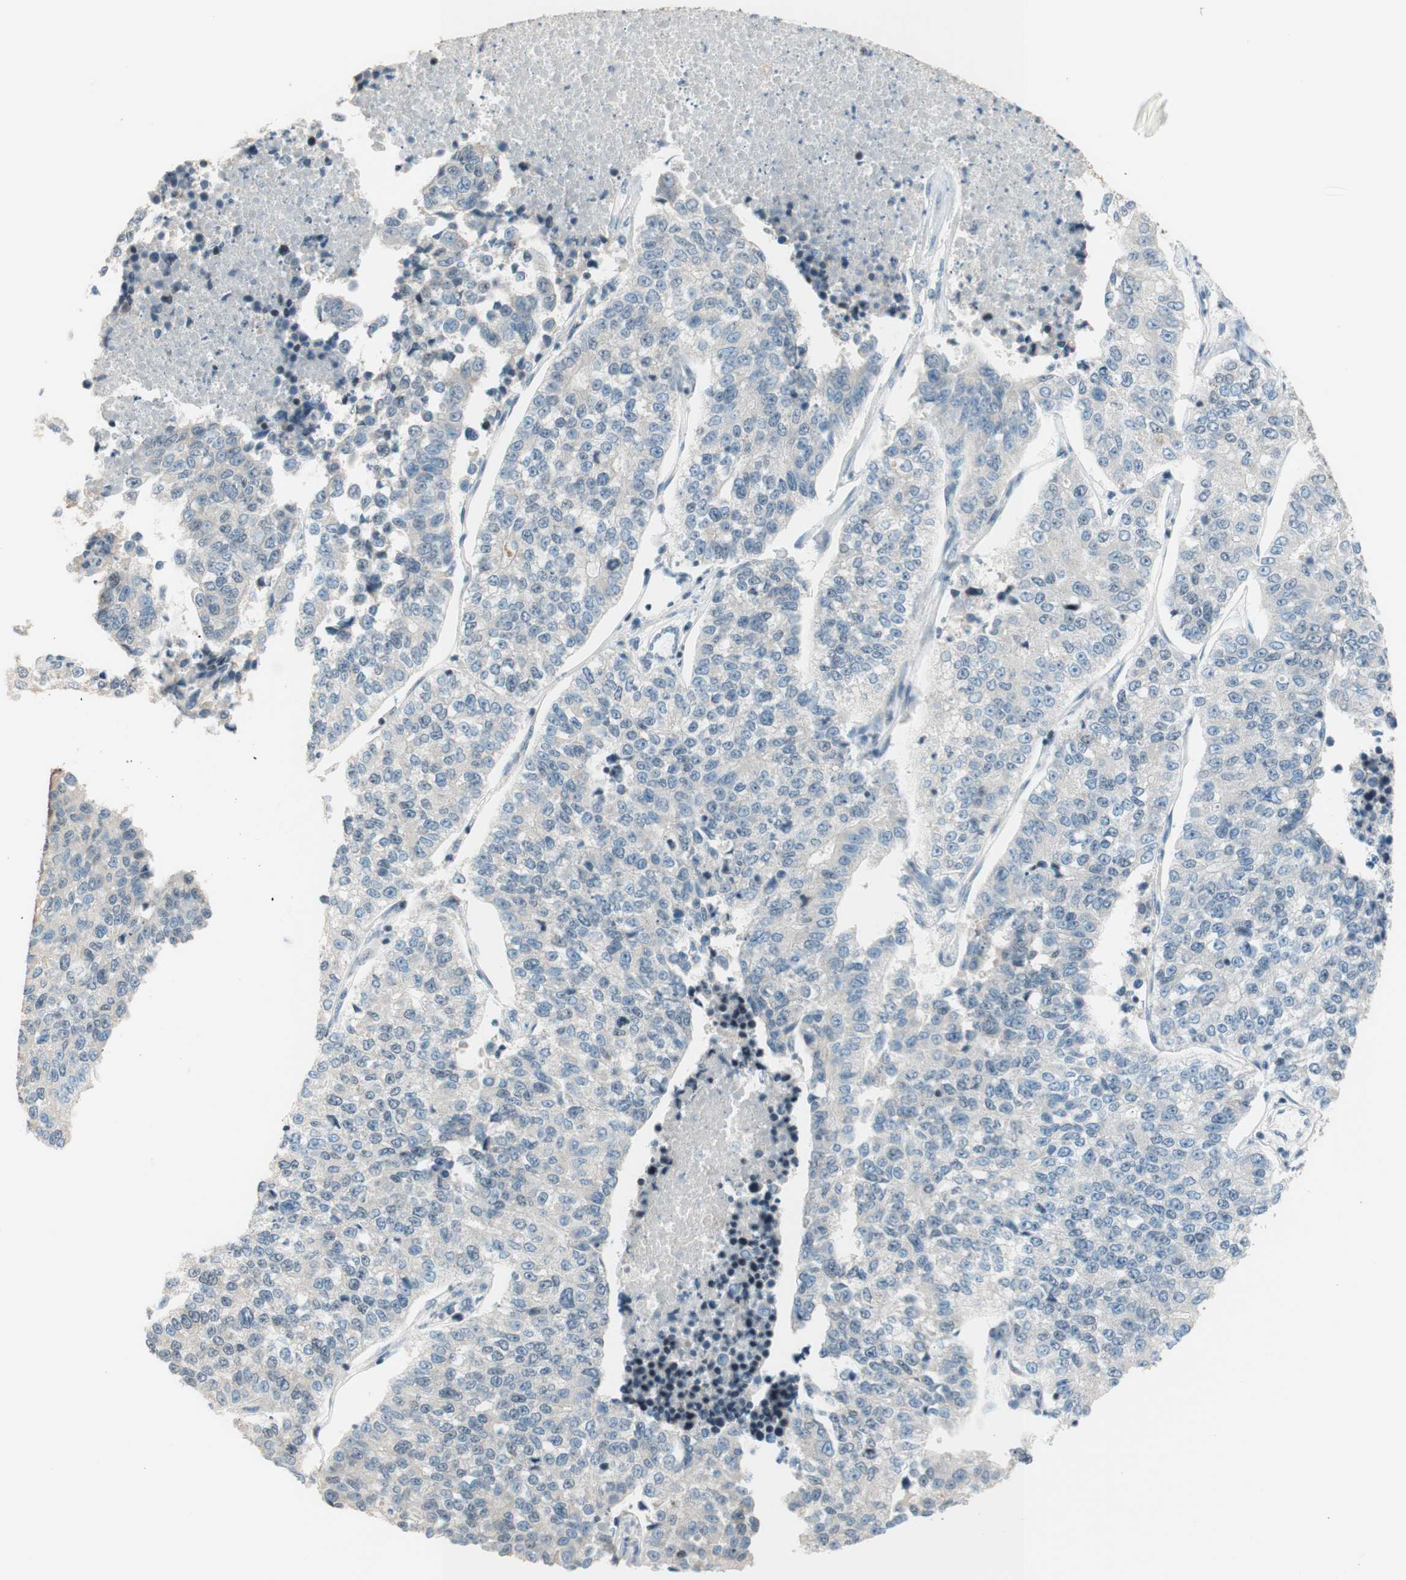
{"staining": {"intensity": "negative", "quantity": "none", "location": "none"}, "tissue": "lung cancer", "cell_type": "Tumor cells", "image_type": "cancer", "snomed": [{"axis": "morphology", "description": "Adenocarcinoma, NOS"}, {"axis": "topography", "description": "Lung"}], "caption": "A high-resolution histopathology image shows IHC staining of adenocarcinoma (lung), which exhibits no significant positivity in tumor cells.", "gene": "JPH1", "patient": {"sex": "male", "age": 49}}